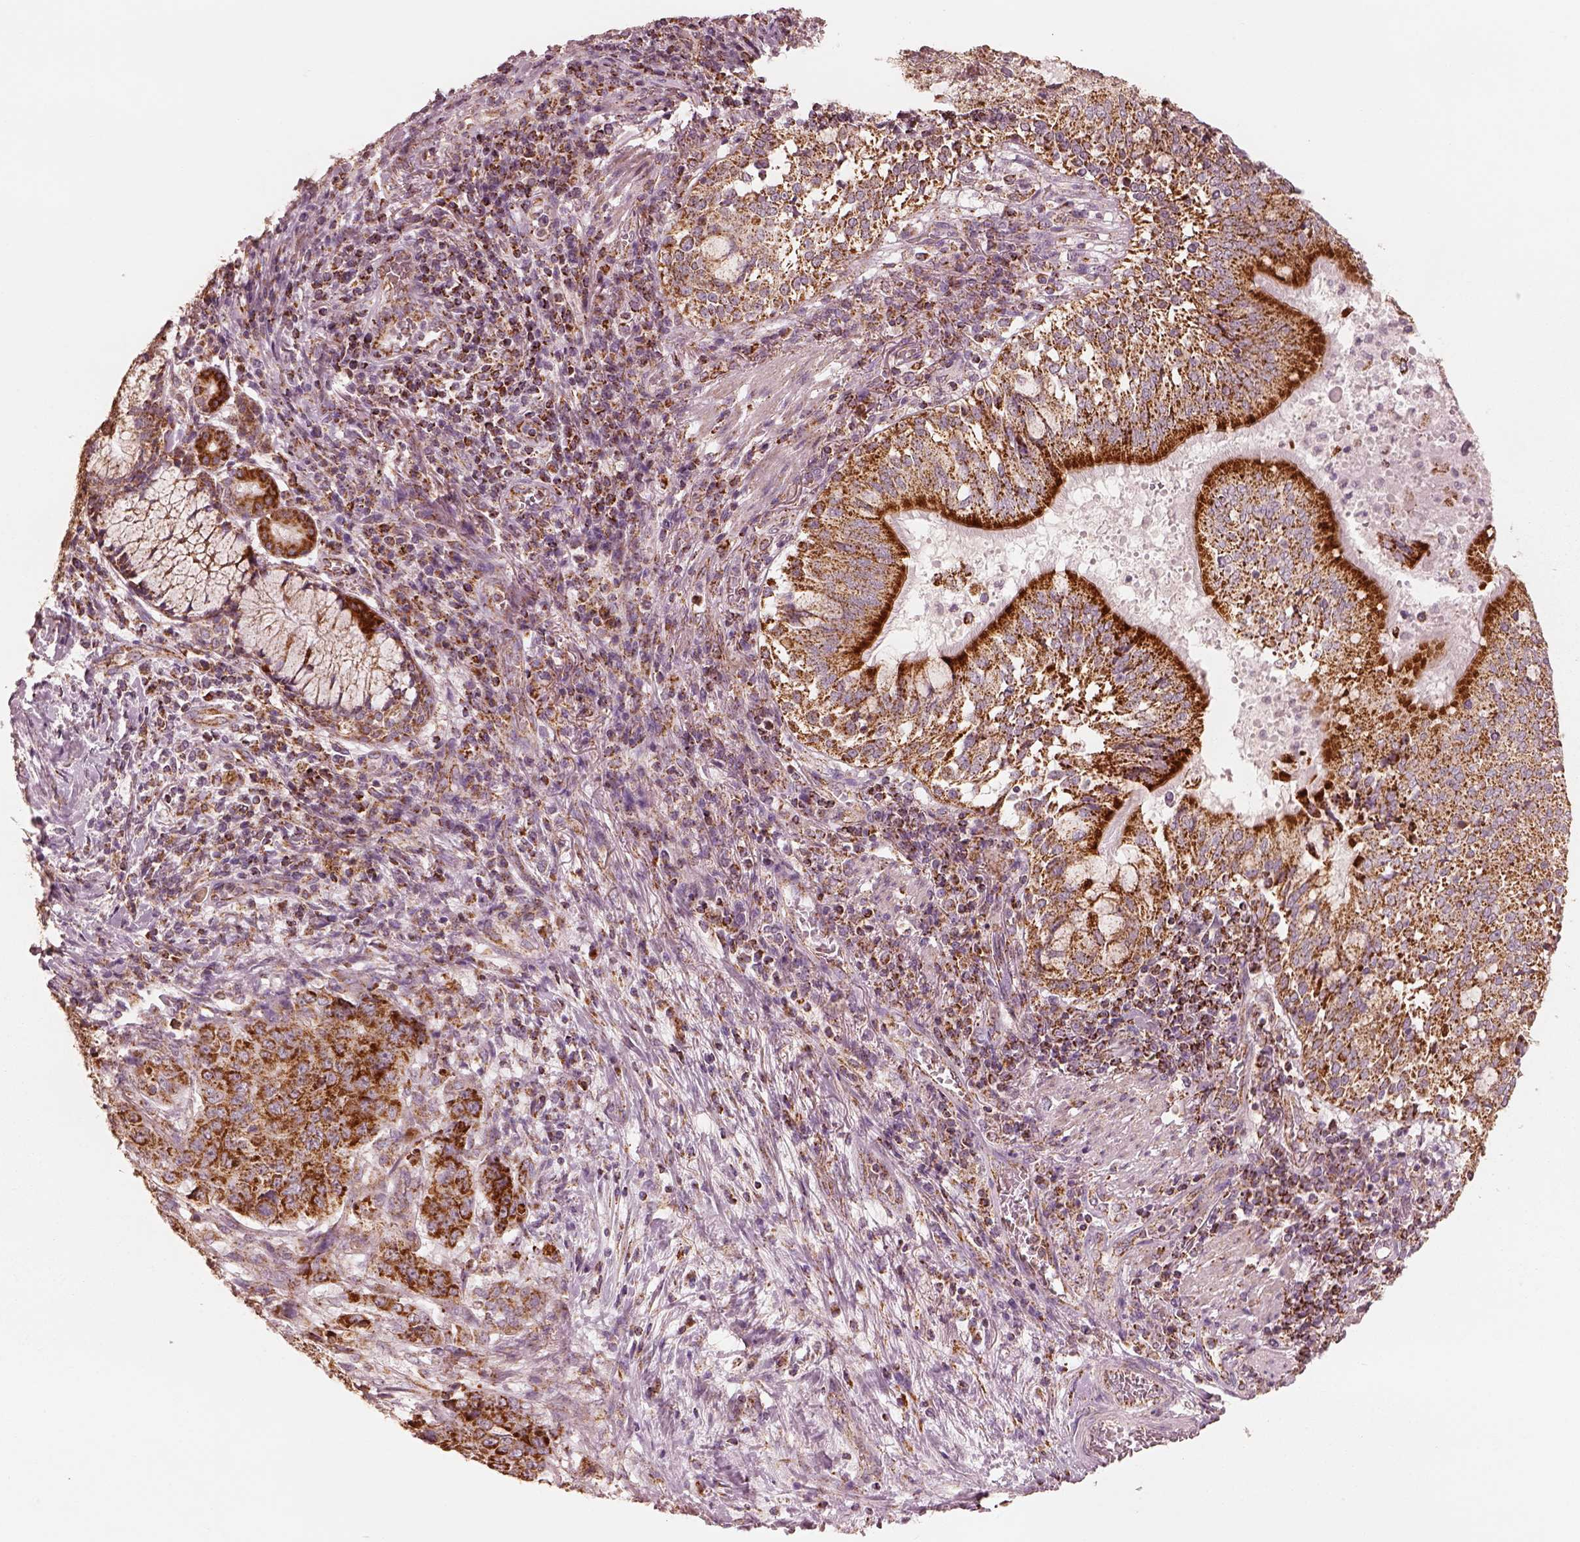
{"staining": {"intensity": "strong", "quantity": ">75%", "location": "cytoplasmic/membranous"}, "tissue": "lung cancer", "cell_type": "Tumor cells", "image_type": "cancer", "snomed": [{"axis": "morphology", "description": "Normal tissue, NOS"}, {"axis": "morphology", "description": "Squamous cell carcinoma, NOS"}, {"axis": "topography", "description": "Bronchus"}, {"axis": "topography", "description": "Lung"}], "caption": "IHC photomicrograph of neoplastic tissue: human squamous cell carcinoma (lung) stained using IHC exhibits high levels of strong protein expression localized specifically in the cytoplasmic/membranous of tumor cells, appearing as a cytoplasmic/membranous brown color.", "gene": "ENTPD6", "patient": {"sex": "male", "age": 64}}